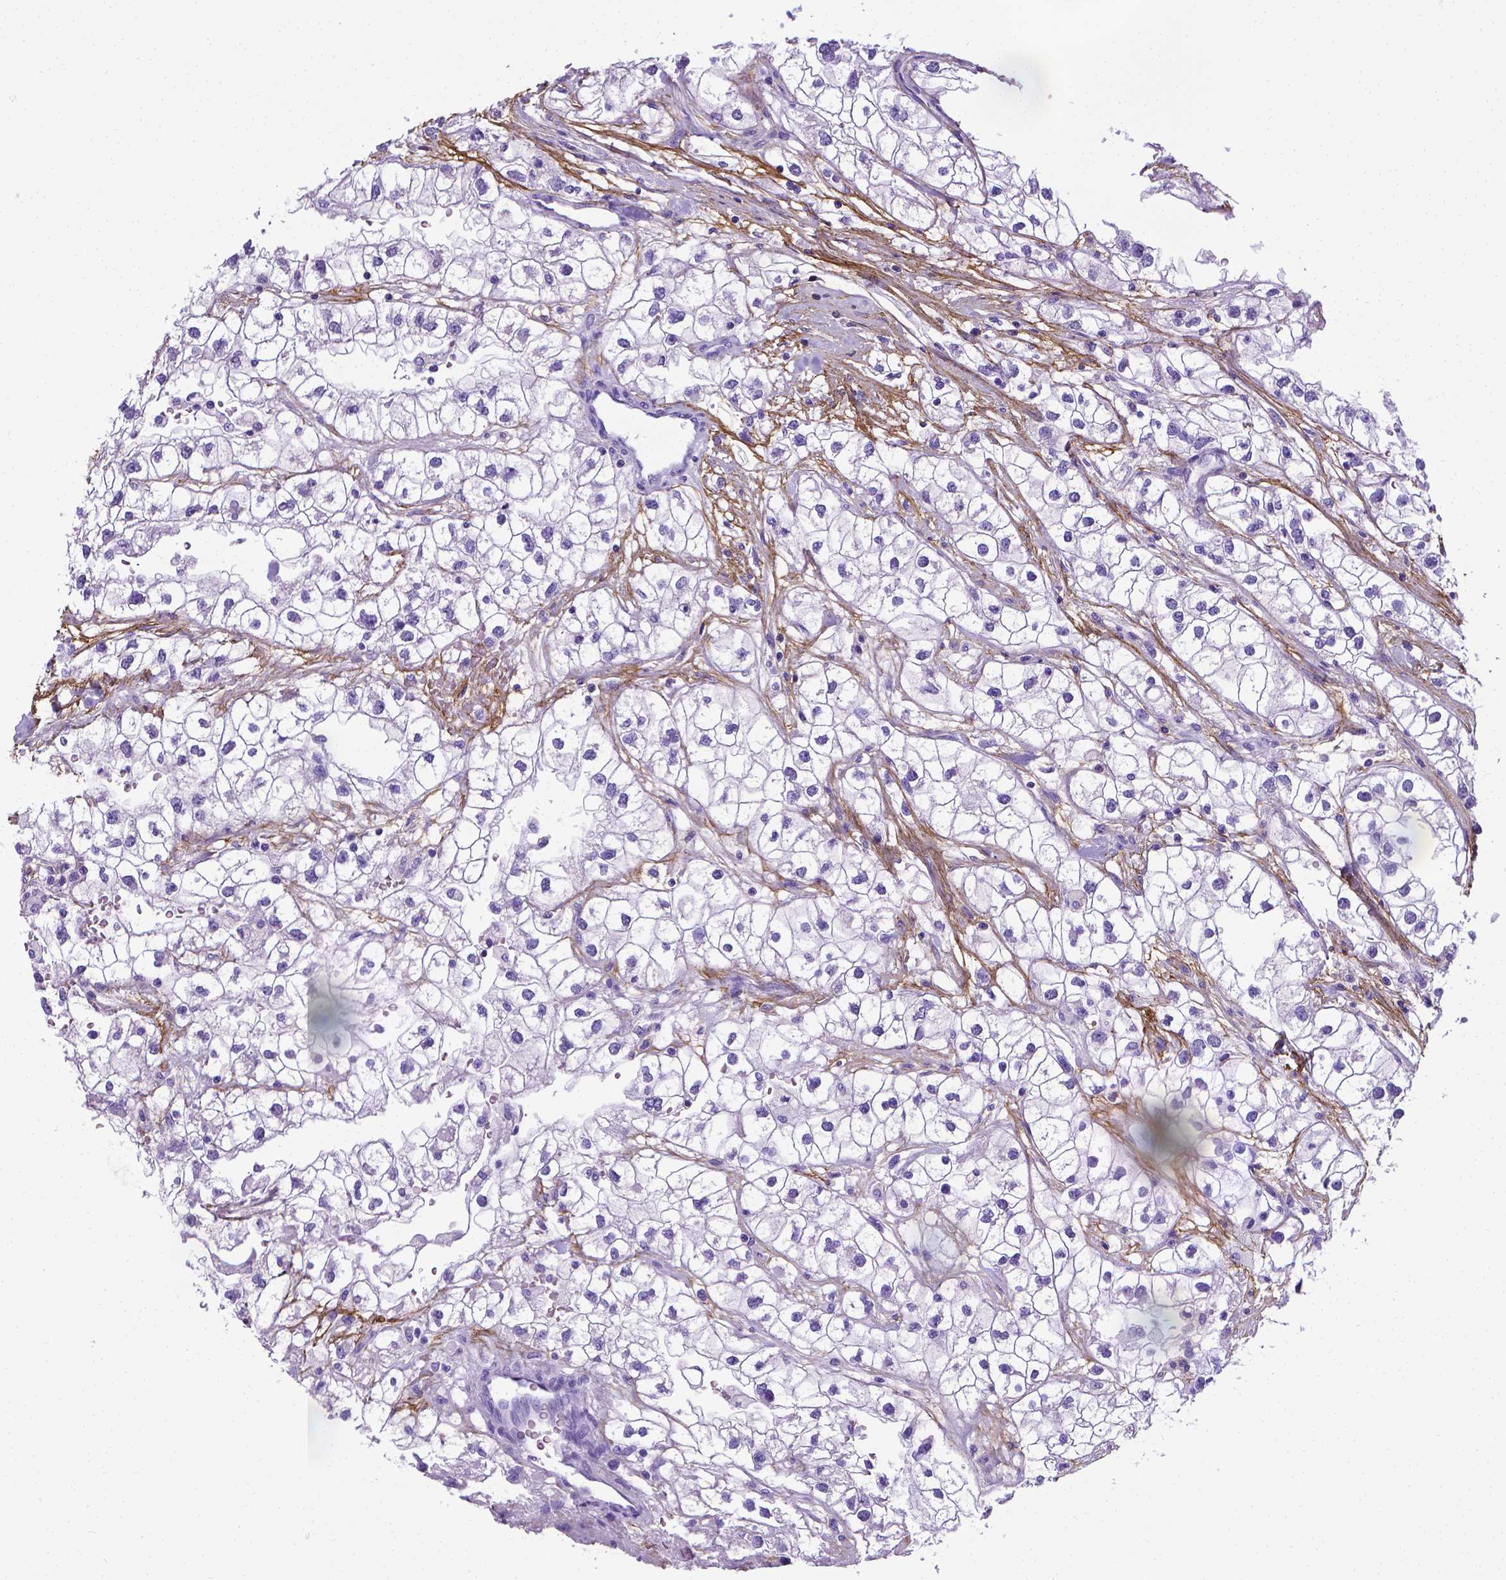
{"staining": {"intensity": "negative", "quantity": "none", "location": "none"}, "tissue": "renal cancer", "cell_type": "Tumor cells", "image_type": "cancer", "snomed": [{"axis": "morphology", "description": "Adenocarcinoma, NOS"}, {"axis": "topography", "description": "Kidney"}], "caption": "Tumor cells are negative for brown protein staining in renal adenocarcinoma.", "gene": "MFAP2", "patient": {"sex": "male", "age": 59}}